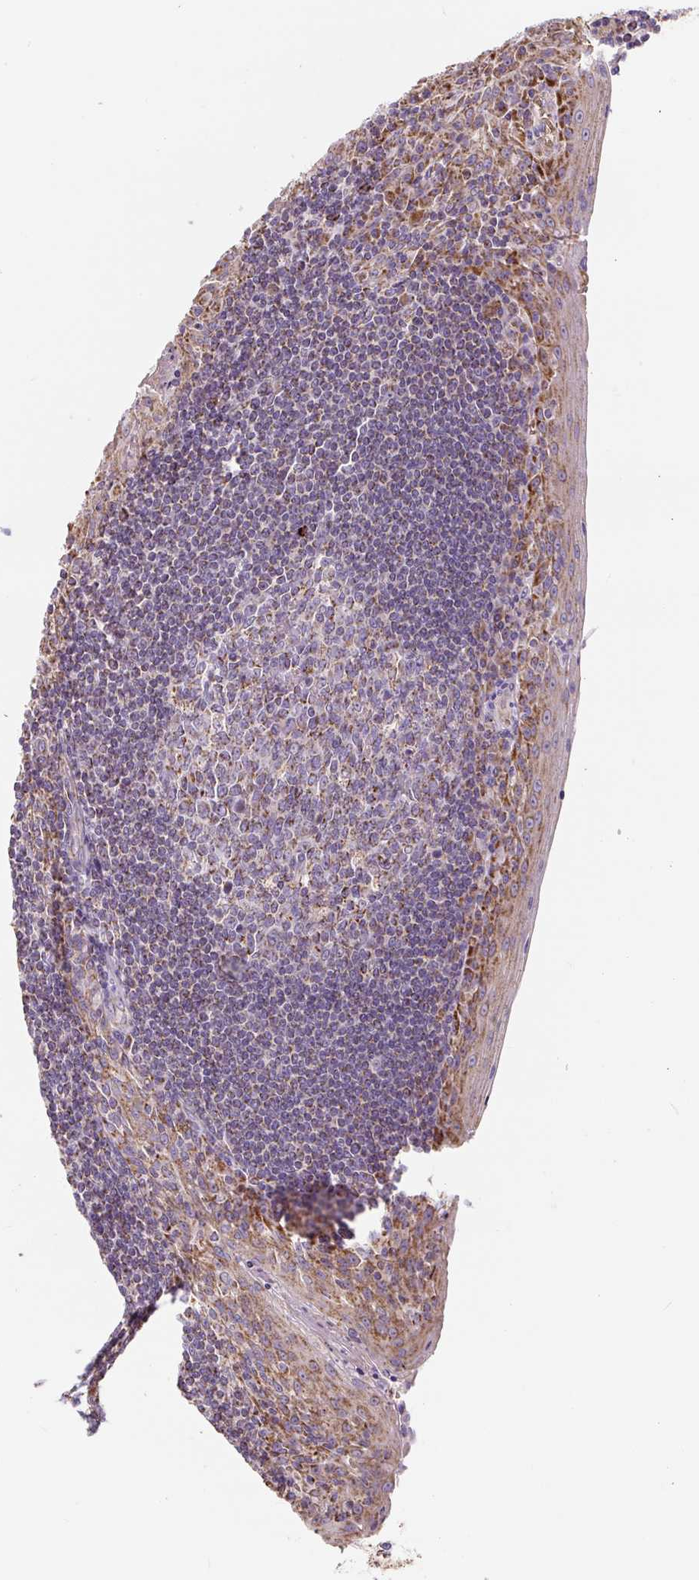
{"staining": {"intensity": "strong", "quantity": ">75%", "location": "cytoplasmic/membranous"}, "tissue": "tonsil", "cell_type": "Germinal center cells", "image_type": "normal", "snomed": [{"axis": "morphology", "description": "Normal tissue, NOS"}, {"axis": "topography", "description": "Tonsil"}], "caption": "Protein expression by IHC demonstrates strong cytoplasmic/membranous expression in approximately >75% of germinal center cells in unremarkable tonsil.", "gene": "MT", "patient": {"sex": "male", "age": 27}}